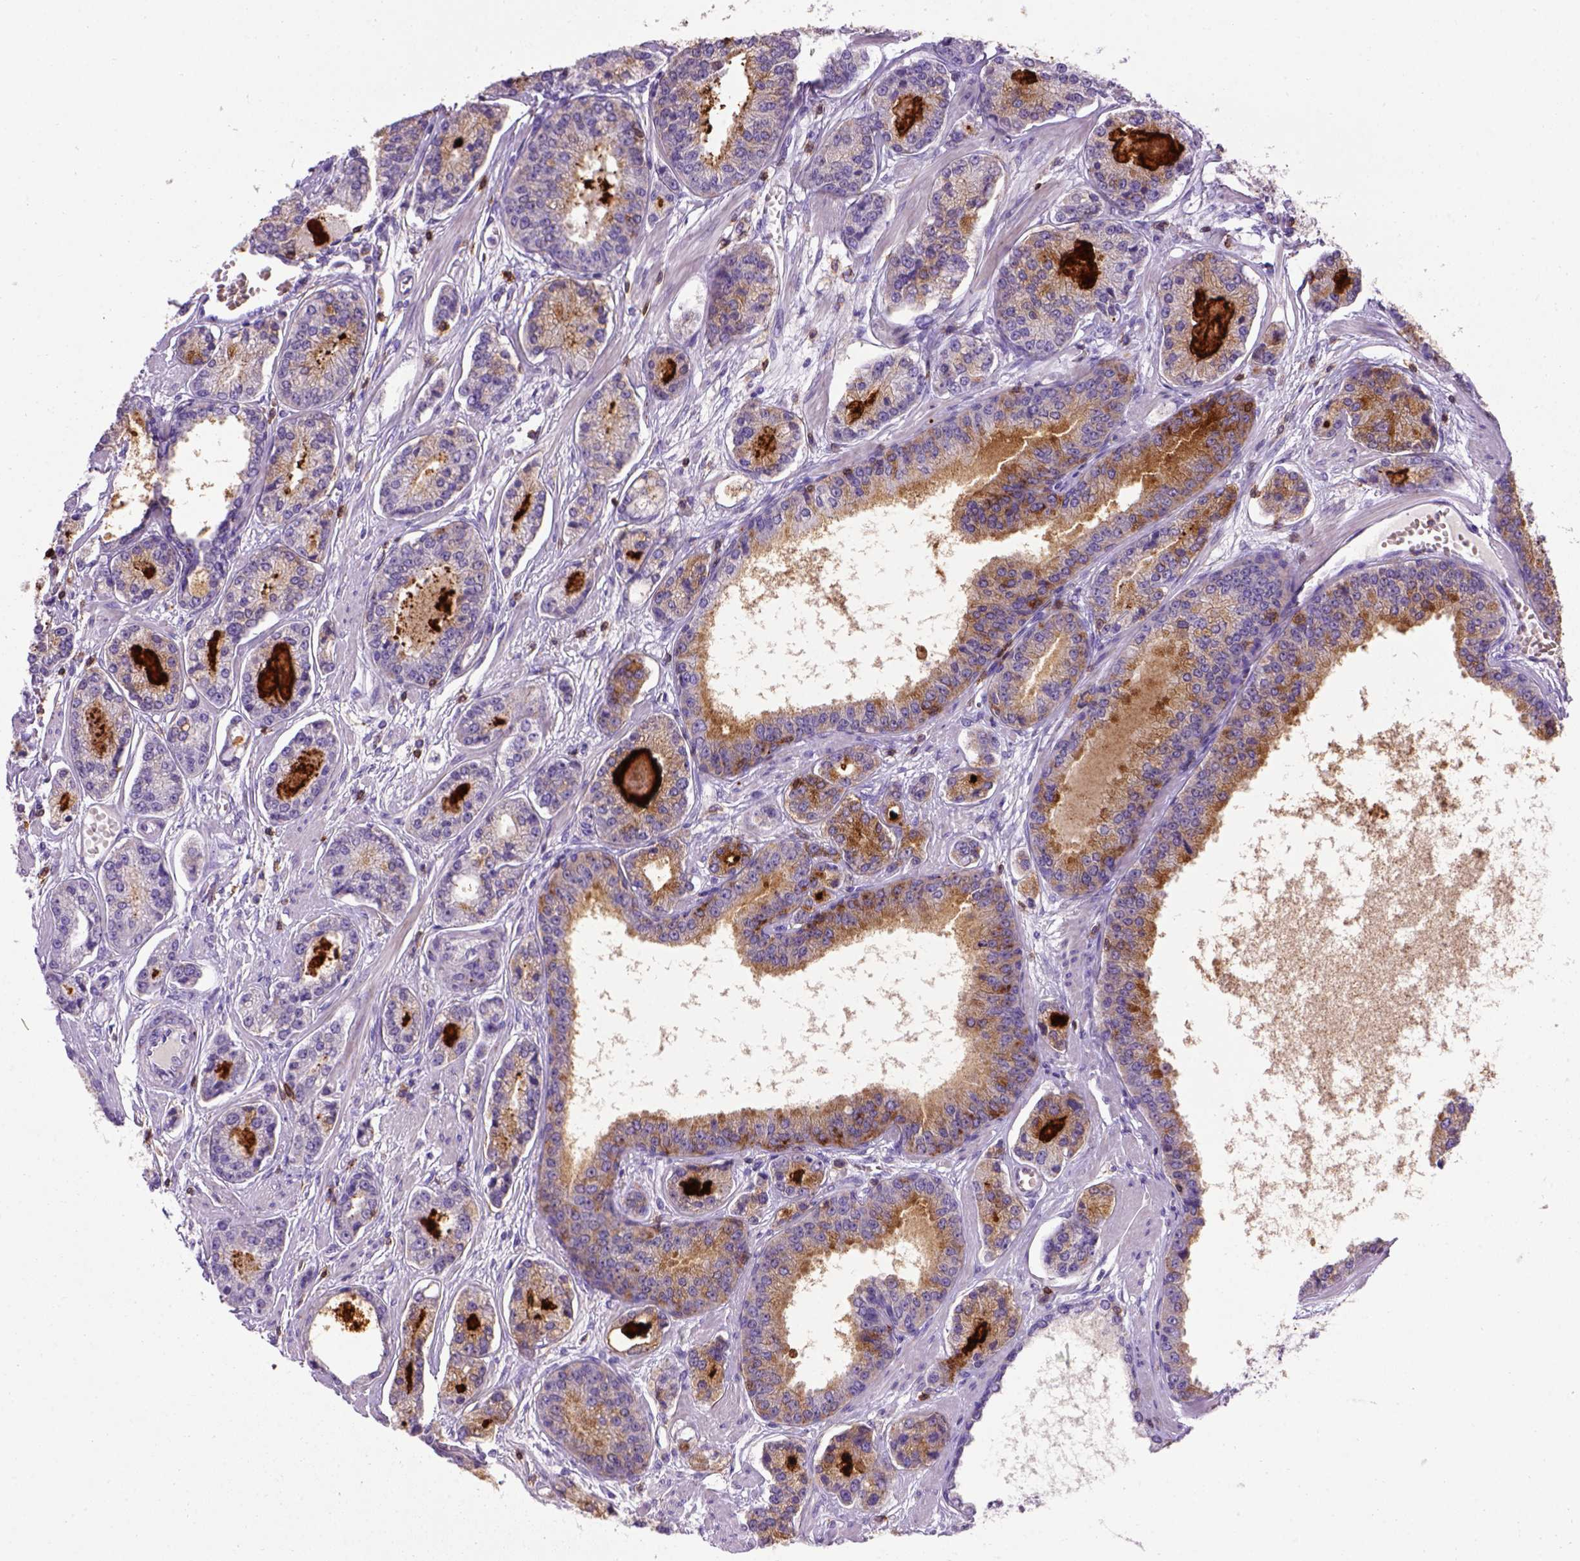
{"staining": {"intensity": "moderate", "quantity": ">75%", "location": "cytoplasmic/membranous"}, "tissue": "prostate cancer", "cell_type": "Tumor cells", "image_type": "cancer", "snomed": [{"axis": "morphology", "description": "Adenocarcinoma, NOS"}, {"axis": "topography", "description": "Prostate"}], "caption": "DAB (3,3'-diaminobenzidine) immunohistochemical staining of prostate adenocarcinoma demonstrates moderate cytoplasmic/membranous protein staining in approximately >75% of tumor cells. Immunohistochemistry (ihc) stains the protein in brown and the nuclei are stained blue.", "gene": "CD3E", "patient": {"sex": "male", "age": 64}}